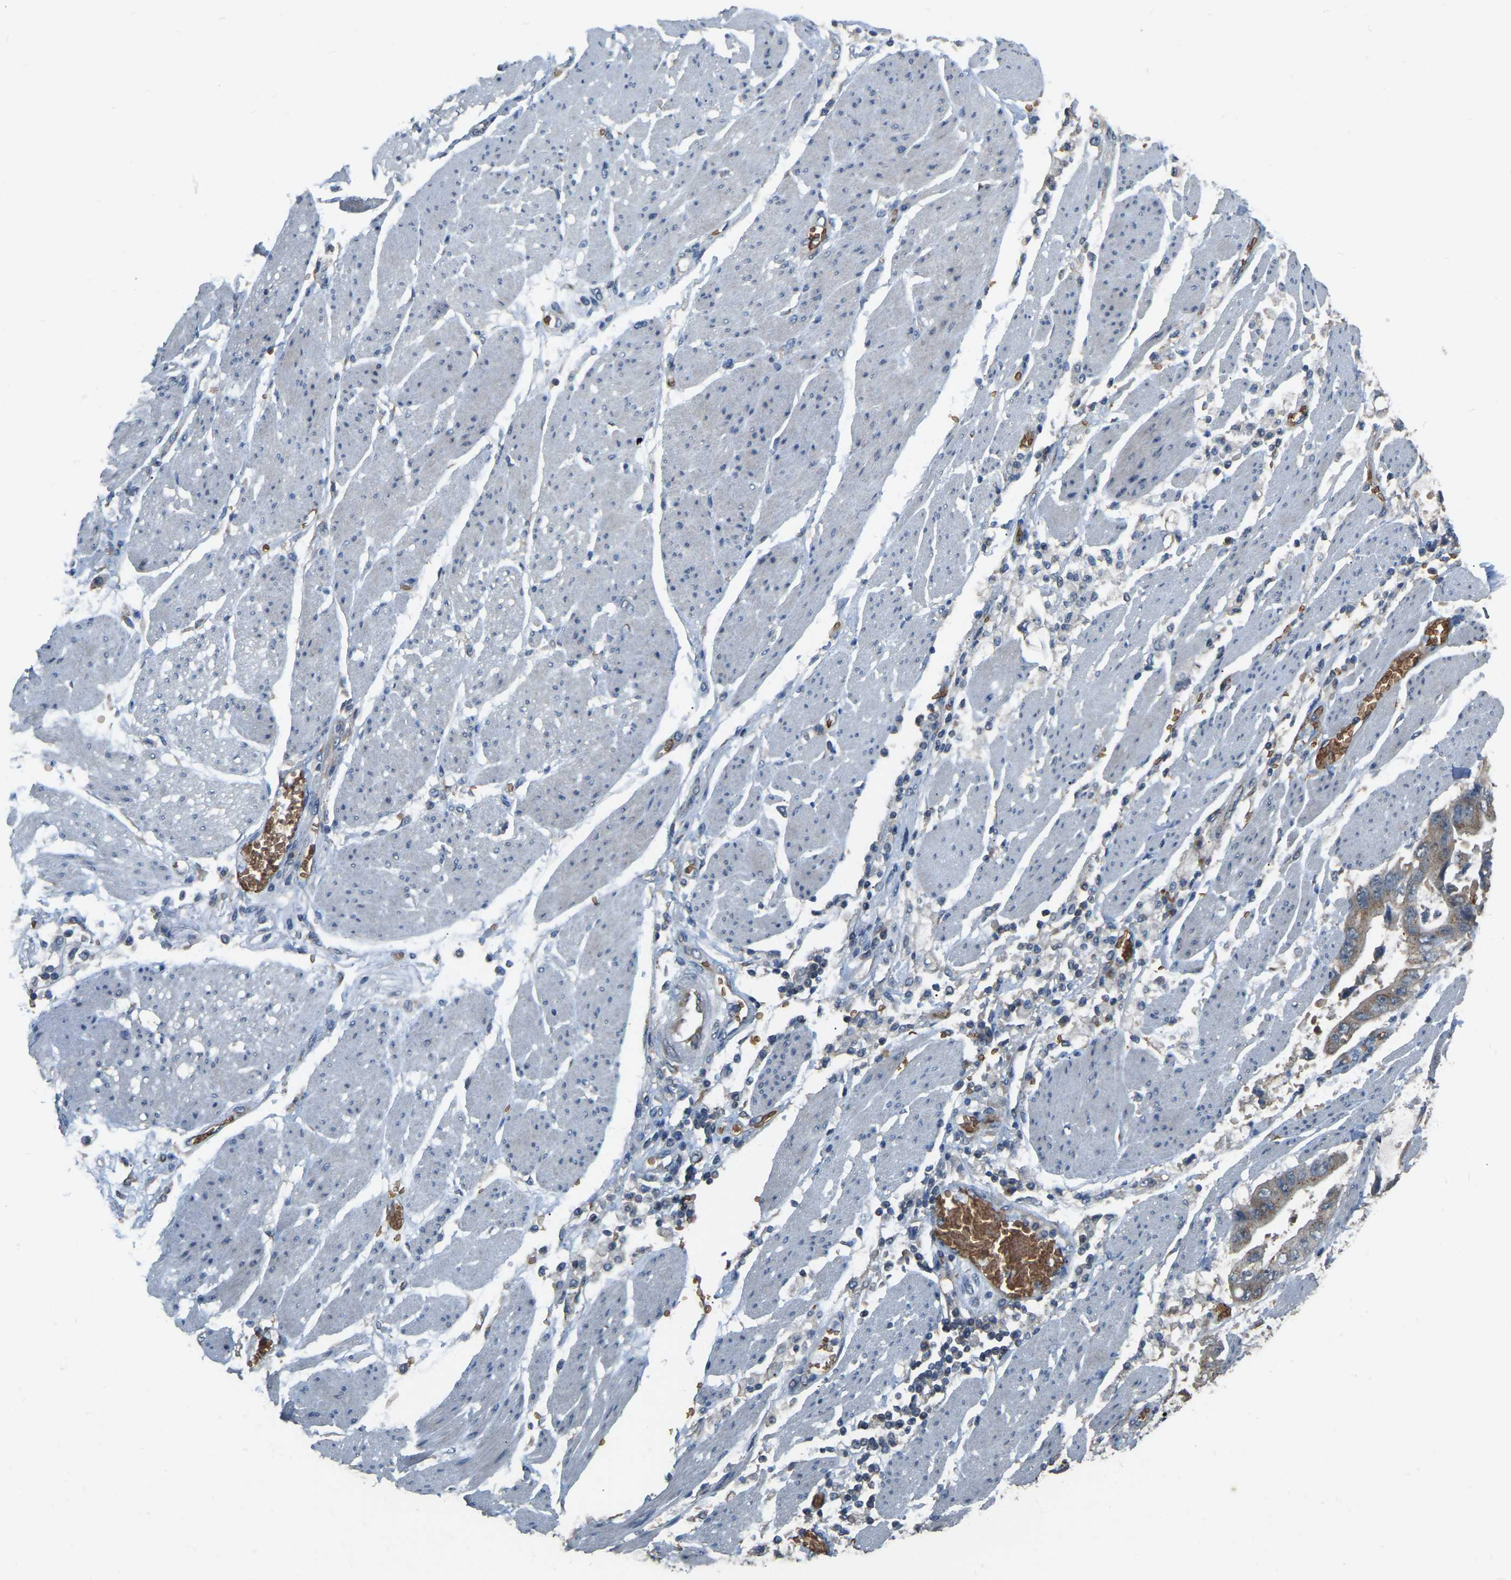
{"staining": {"intensity": "moderate", "quantity": "<25%", "location": "cytoplasmic/membranous"}, "tissue": "stomach cancer", "cell_type": "Tumor cells", "image_type": "cancer", "snomed": [{"axis": "morphology", "description": "Normal tissue, NOS"}, {"axis": "morphology", "description": "Adenocarcinoma, NOS"}, {"axis": "topography", "description": "Stomach"}], "caption": "DAB (3,3'-diaminobenzidine) immunohistochemical staining of human stomach cancer (adenocarcinoma) reveals moderate cytoplasmic/membranous protein staining in approximately <25% of tumor cells.", "gene": "CFAP298", "patient": {"sex": "male", "age": 62}}